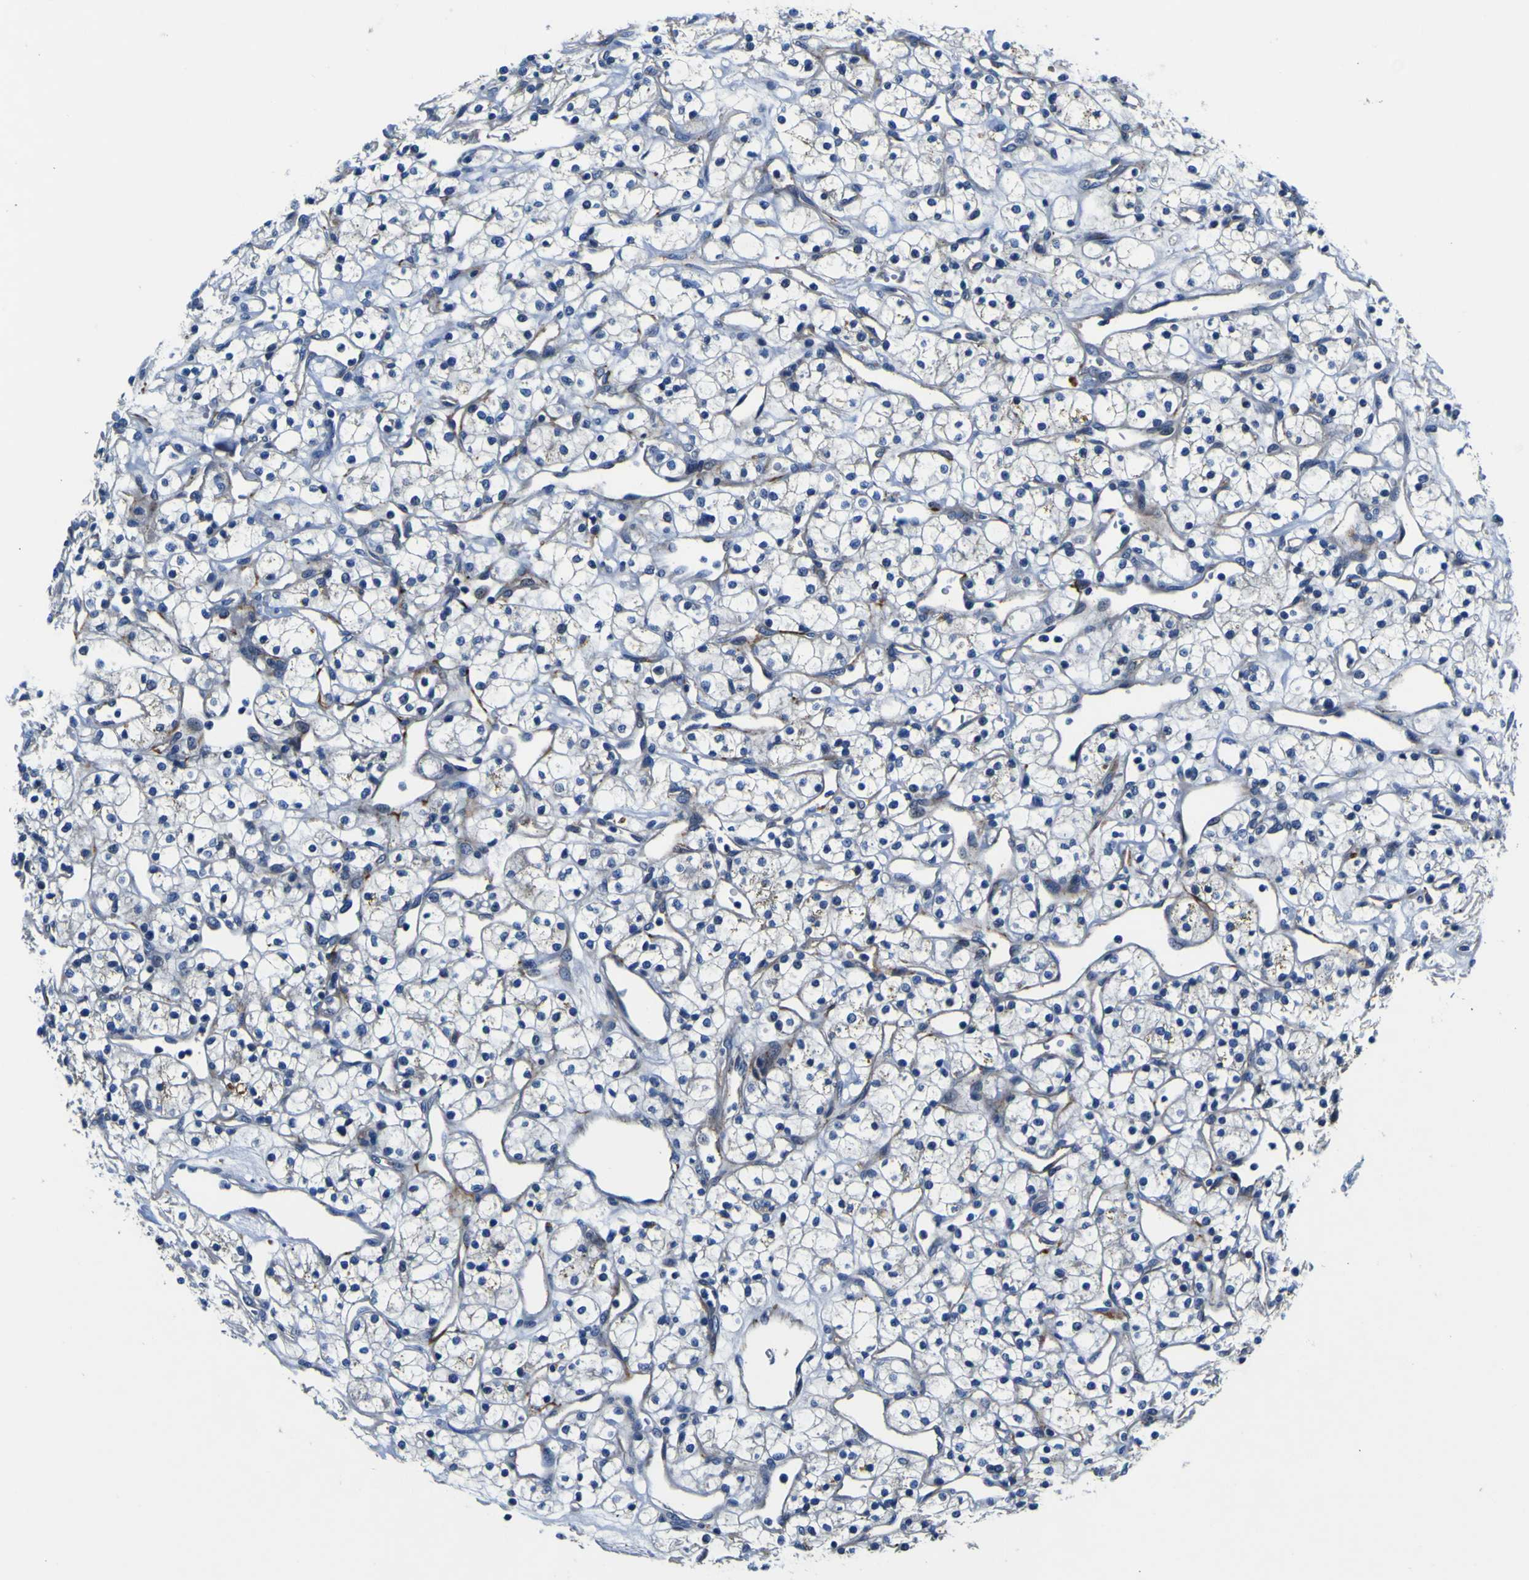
{"staining": {"intensity": "negative", "quantity": "none", "location": "none"}, "tissue": "renal cancer", "cell_type": "Tumor cells", "image_type": "cancer", "snomed": [{"axis": "morphology", "description": "Adenocarcinoma, NOS"}, {"axis": "topography", "description": "Kidney"}], "caption": "DAB (3,3'-diaminobenzidine) immunohistochemical staining of human adenocarcinoma (renal) exhibits no significant staining in tumor cells.", "gene": "AGAP3", "patient": {"sex": "female", "age": 60}}